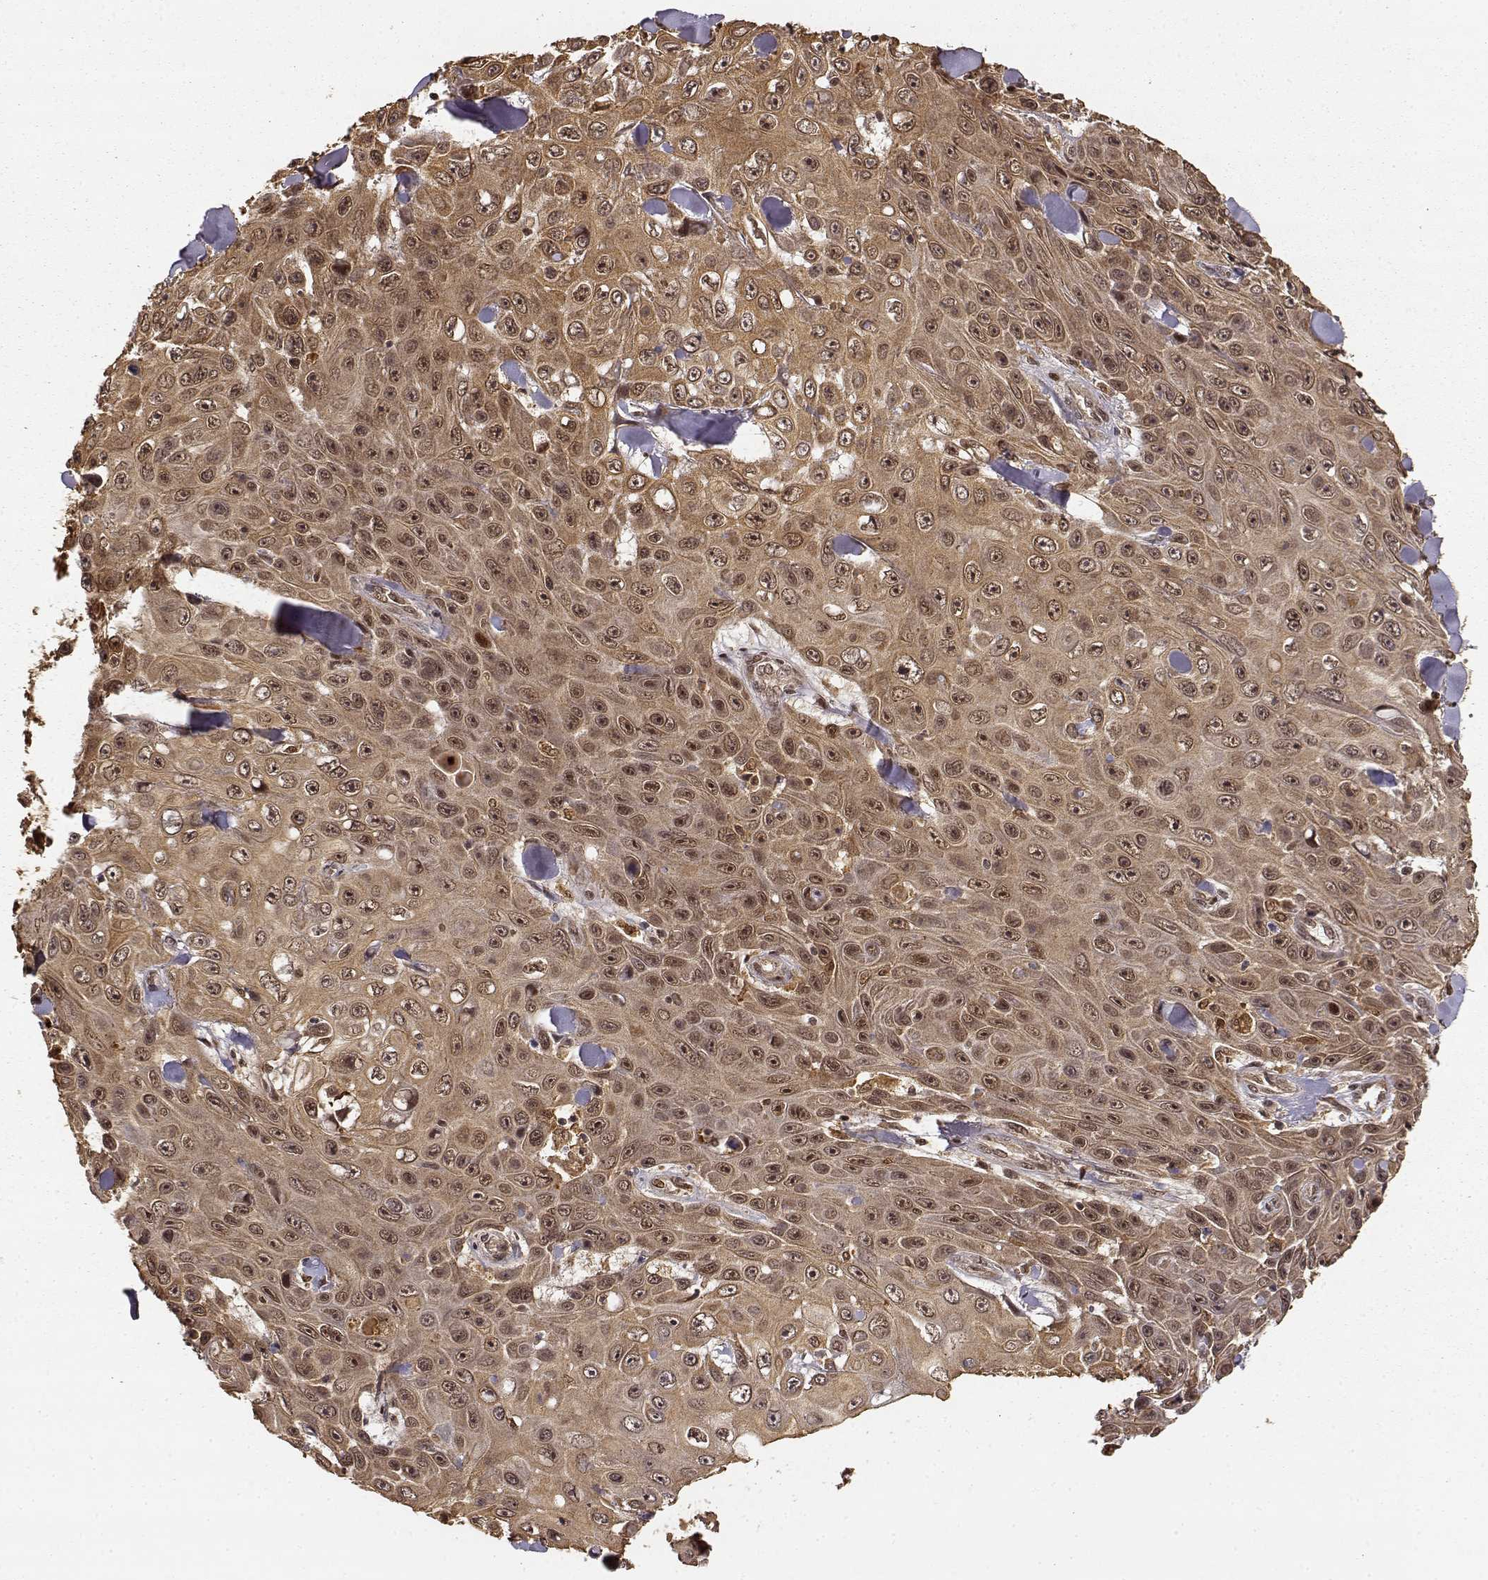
{"staining": {"intensity": "strong", "quantity": ">75%", "location": "cytoplasmic/membranous,nuclear"}, "tissue": "skin cancer", "cell_type": "Tumor cells", "image_type": "cancer", "snomed": [{"axis": "morphology", "description": "Squamous cell carcinoma, NOS"}, {"axis": "topography", "description": "Skin"}], "caption": "Immunohistochemistry (DAB (3,3'-diaminobenzidine)) staining of skin cancer (squamous cell carcinoma) exhibits strong cytoplasmic/membranous and nuclear protein positivity in approximately >75% of tumor cells. The staining is performed using DAB (3,3'-diaminobenzidine) brown chromogen to label protein expression. The nuclei are counter-stained blue using hematoxylin.", "gene": "MAEA", "patient": {"sex": "male", "age": 82}}